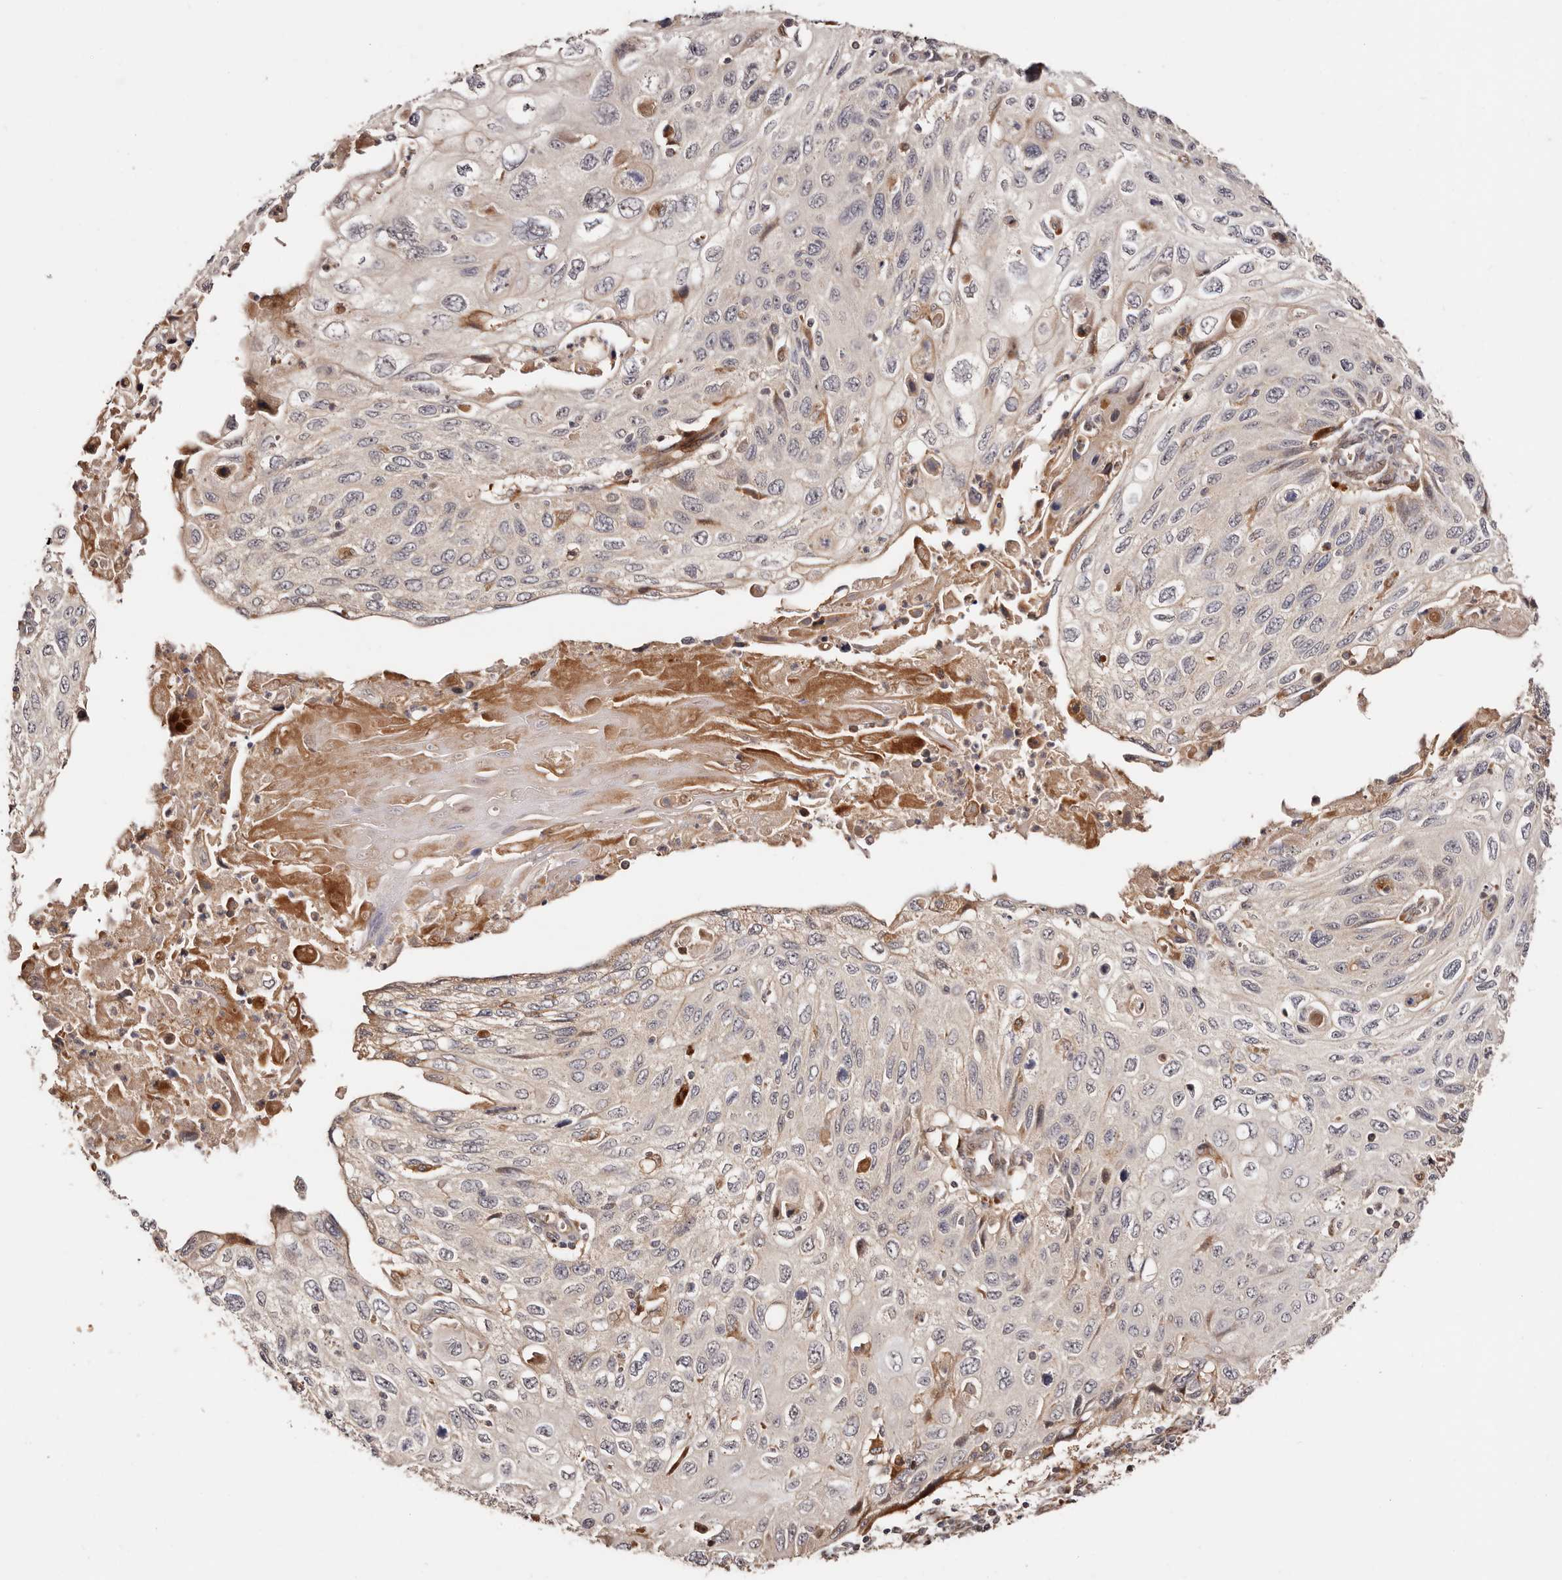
{"staining": {"intensity": "negative", "quantity": "none", "location": "none"}, "tissue": "cervical cancer", "cell_type": "Tumor cells", "image_type": "cancer", "snomed": [{"axis": "morphology", "description": "Squamous cell carcinoma, NOS"}, {"axis": "topography", "description": "Cervix"}], "caption": "Immunohistochemistry (IHC) histopathology image of neoplastic tissue: cervical cancer (squamous cell carcinoma) stained with DAB exhibits no significant protein positivity in tumor cells.", "gene": "PTPN22", "patient": {"sex": "female", "age": 70}}